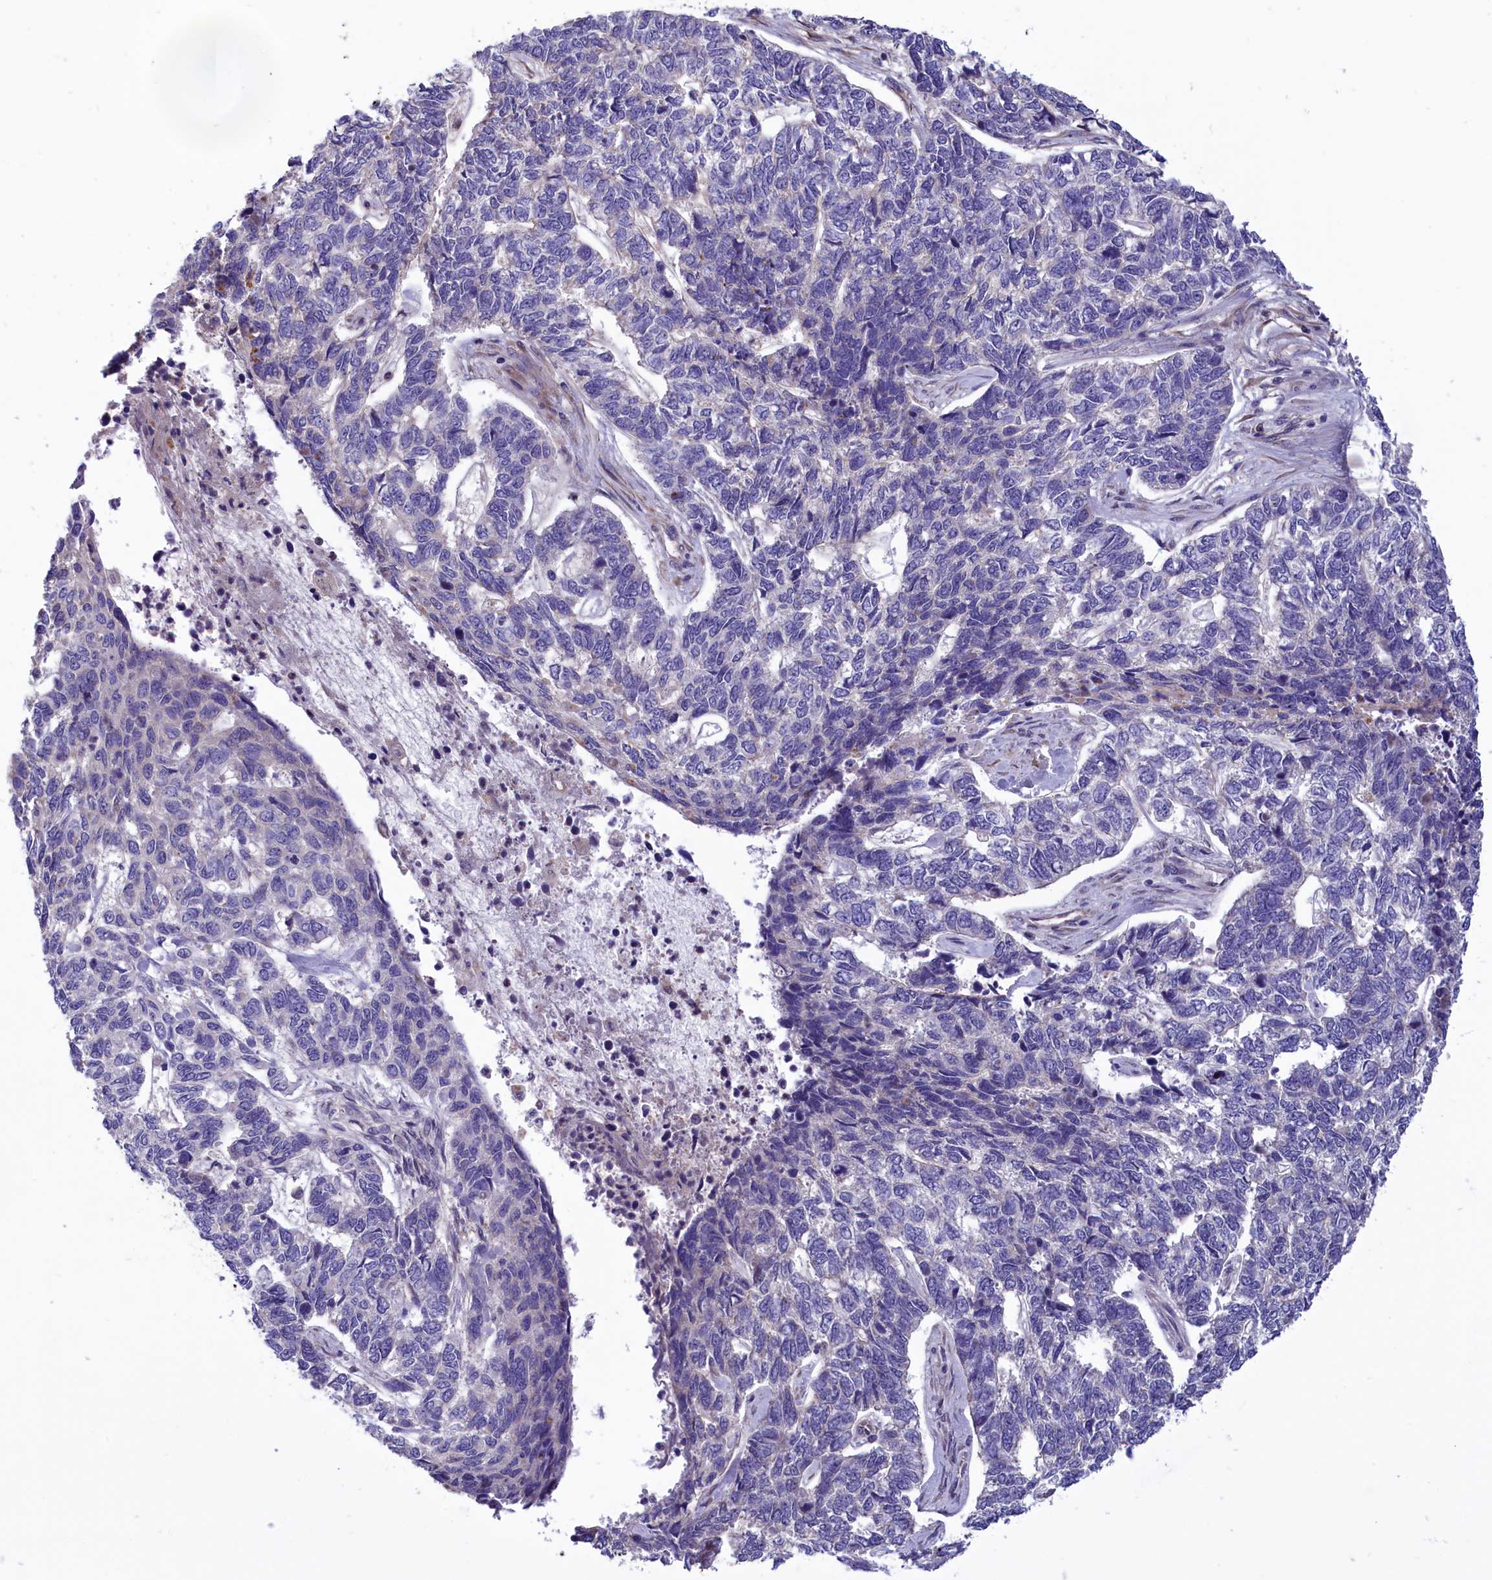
{"staining": {"intensity": "negative", "quantity": "none", "location": "none"}, "tissue": "skin cancer", "cell_type": "Tumor cells", "image_type": "cancer", "snomed": [{"axis": "morphology", "description": "Basal cell carcinoma"}, {"axis": "topography", "description": "Skin"}], "caption": "Immunohistochemistry of human basal cell carcinoma (skin) displays no staining in tumor cells. (Brightfield microscopy of DAB (3,3'-diaminobenzidine) immunohistochemistry (IHC) at high magnification).", "gene": "AMDHD2", "patient": {"sex": "female", "age": 65}}